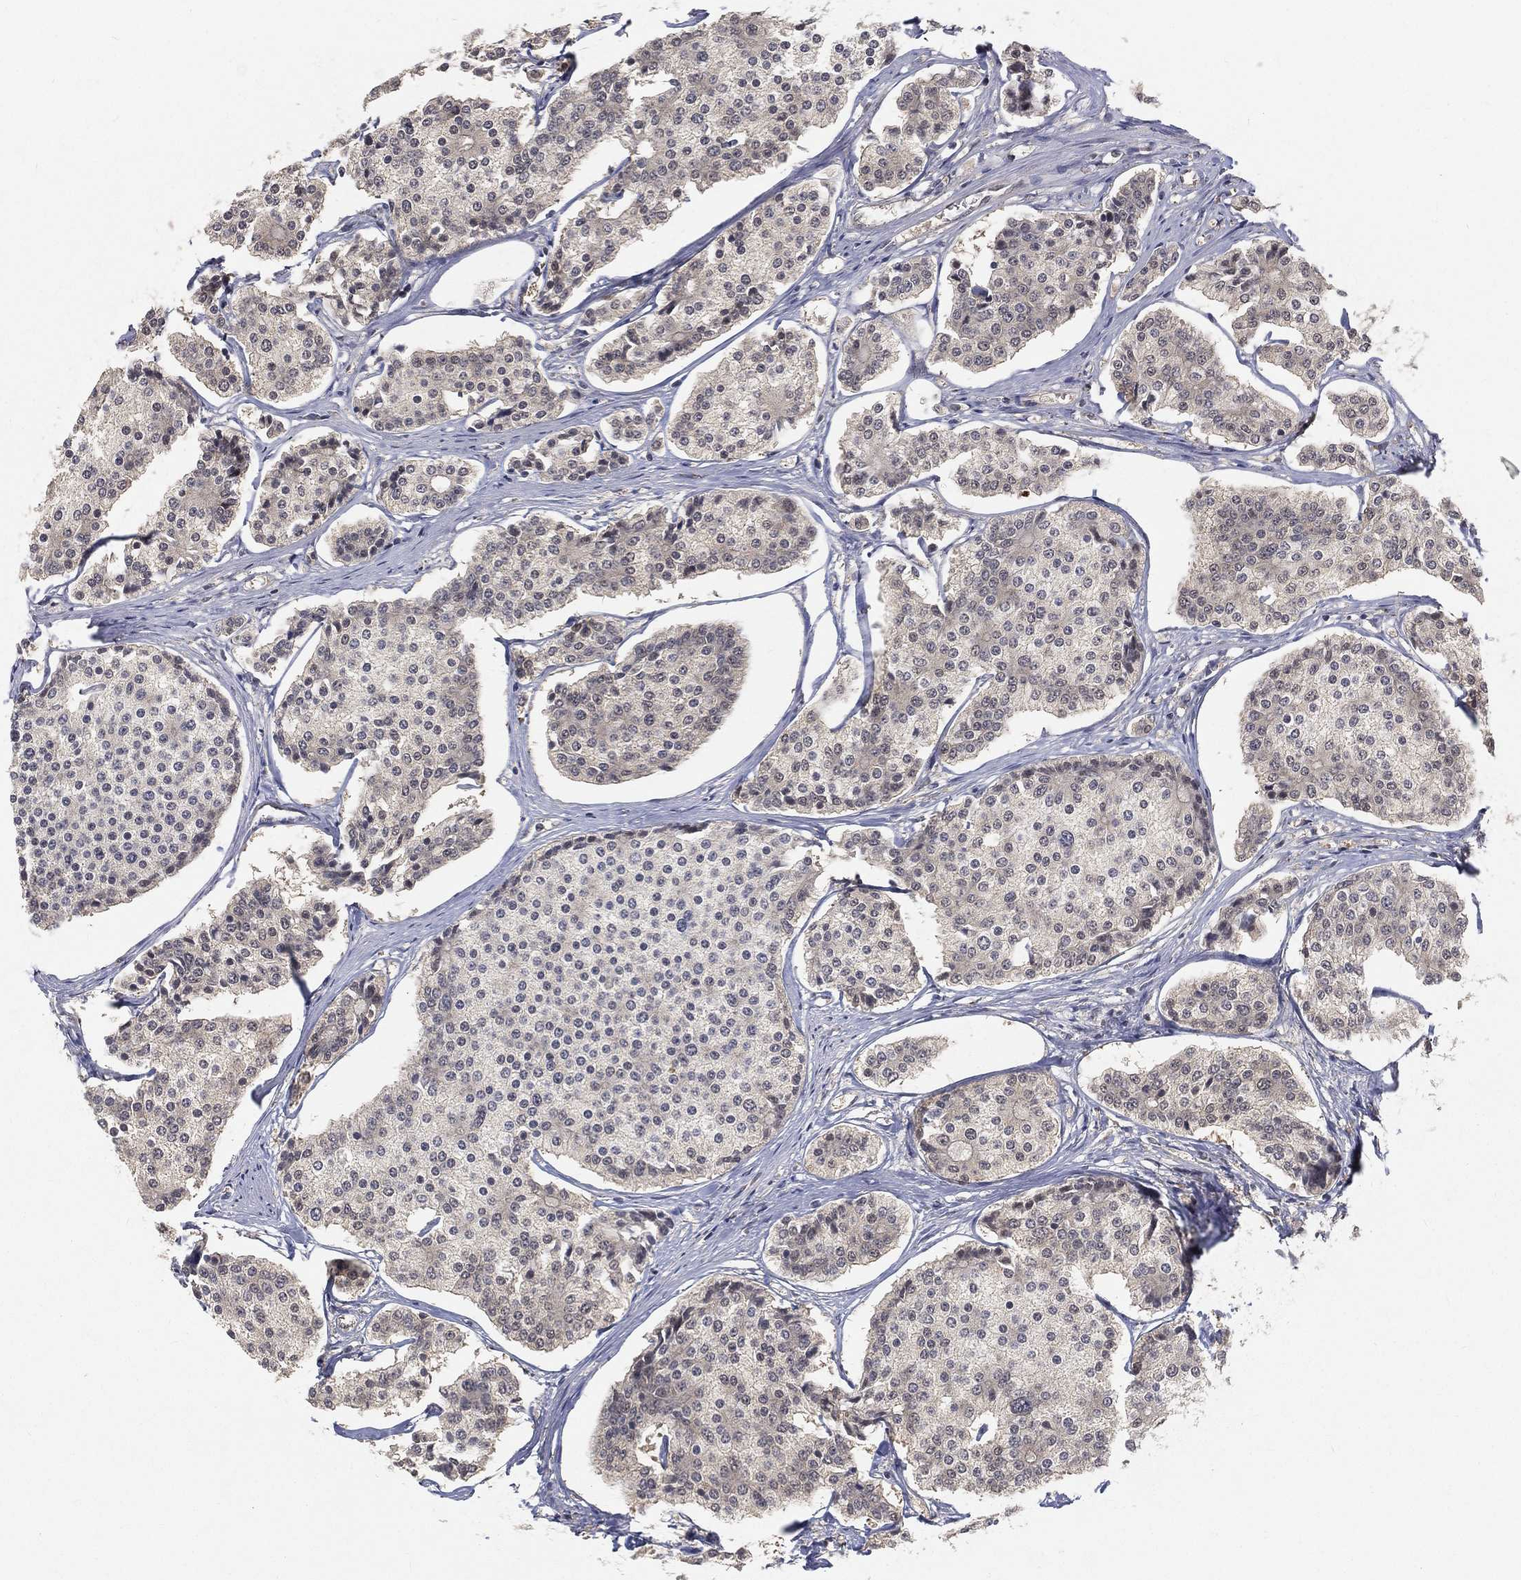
{"staining": {"intensity": "negative", "quantity": "none", "location": "none"}, "tissue": "carcinoid", "cell_type": "Tumor cells", "image_type": "cancer", "snomed": [{"axis": "morphology", "description": "Carcinoid, malignant, NOS"}, {"axis": "topography", "description": "Small intestine"}], "caption": "Immunohistochemistry image of neoplastic tissue: human malignant carcinoid stained with DAB (3,3'-diaminobenzidine) demonstrates no significant protein positivity in tumor cells.", "gene": "MAPK1", "patient": {"sex": "female", "age": 65}}